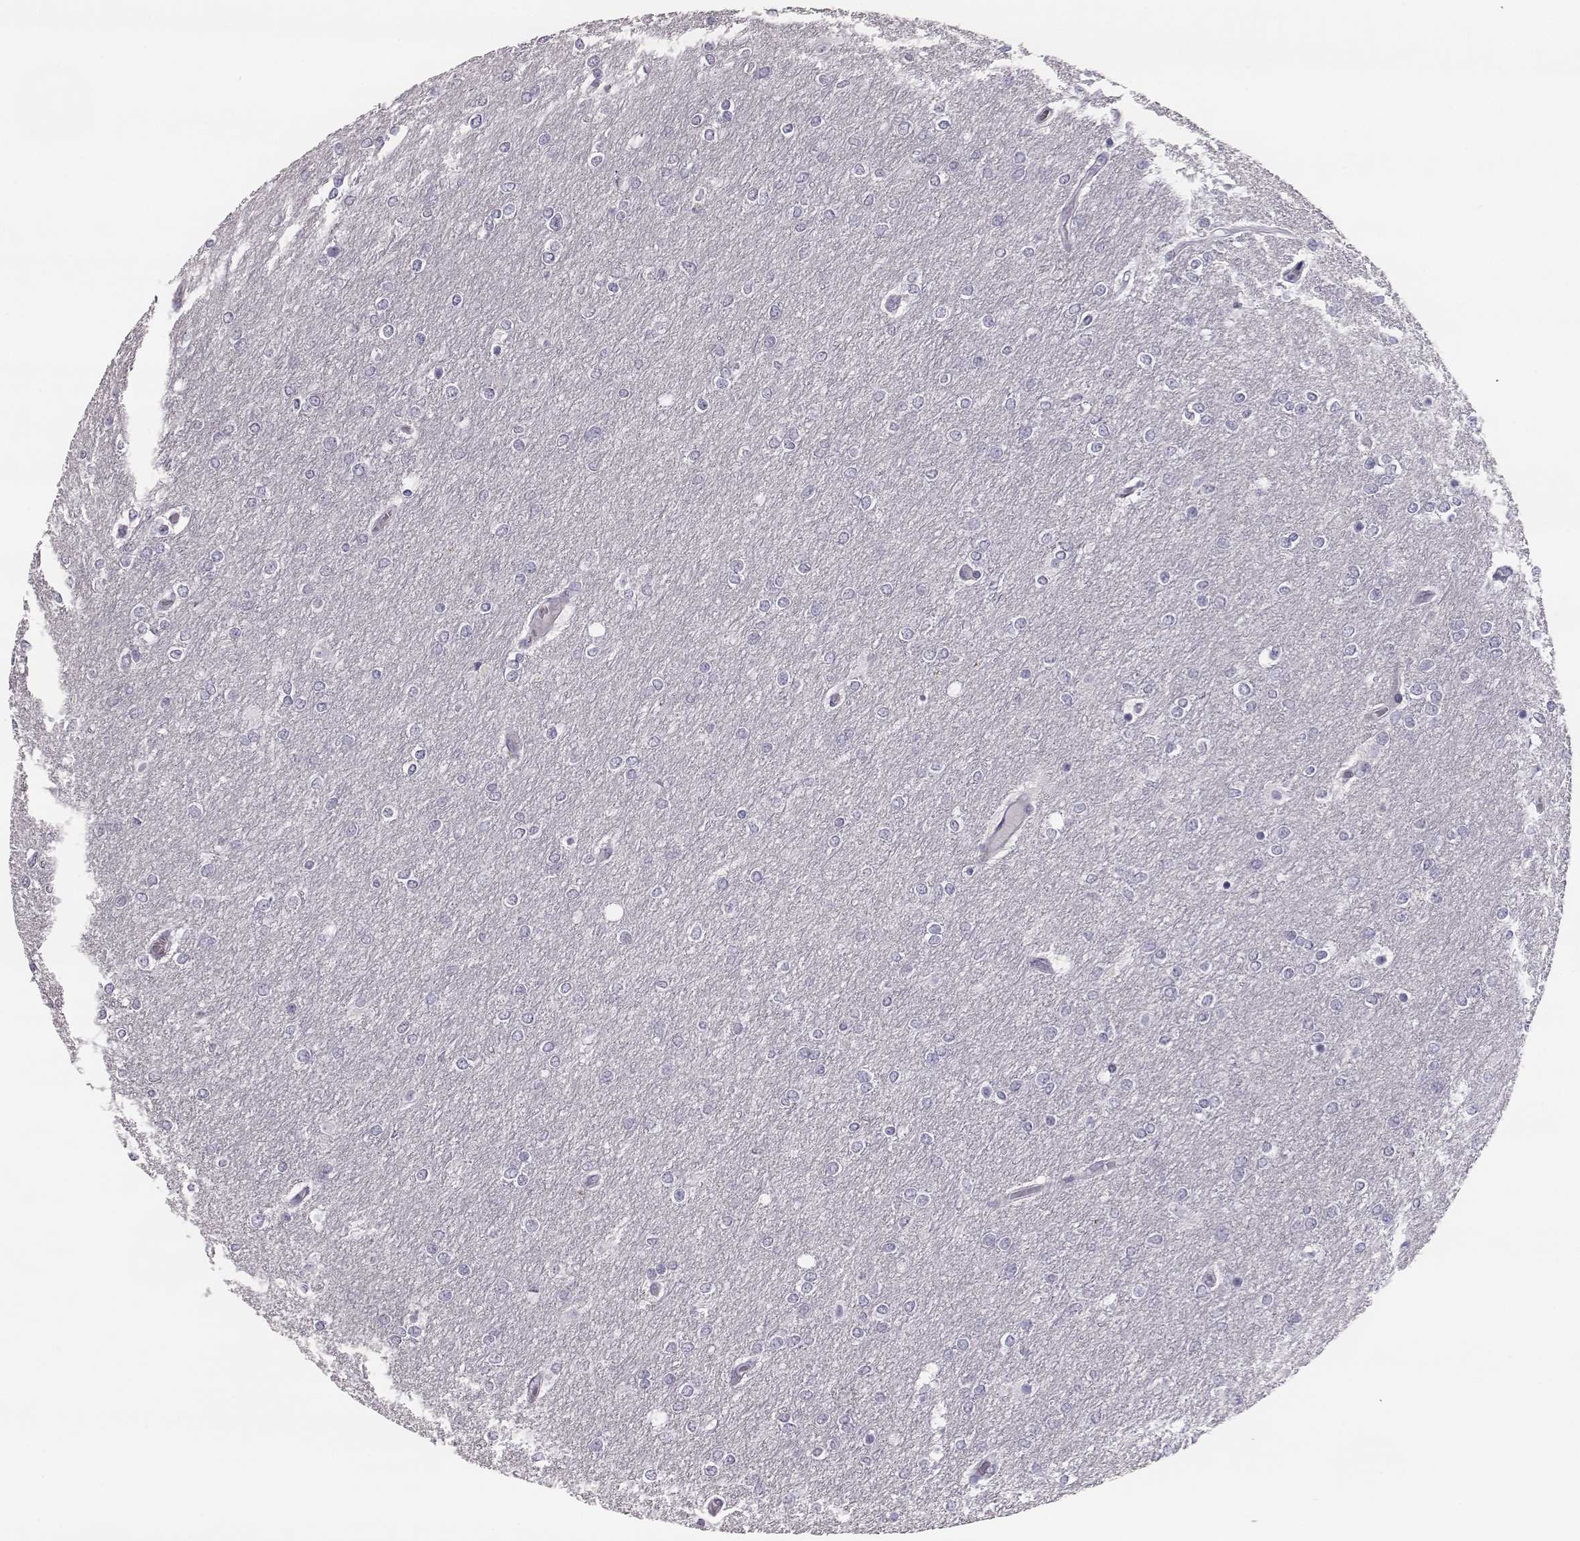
{"staining": {"intensity": "negative", "quantity": "none", "location": "none"}, "tissue": "glioma", "cell_type": "Tumor cells", "image_type": "cancer", "snomed": [{"axis": "morphology", "description": "Glioma, malignant, High grade"}, {"axis": "topography", "description": "Brain"}], "caption": "Protein analysis of glioma displays no significant staining in tumor cells.", "gene": "NPTXR", "patient": {"sex": "female", "age": 61}}